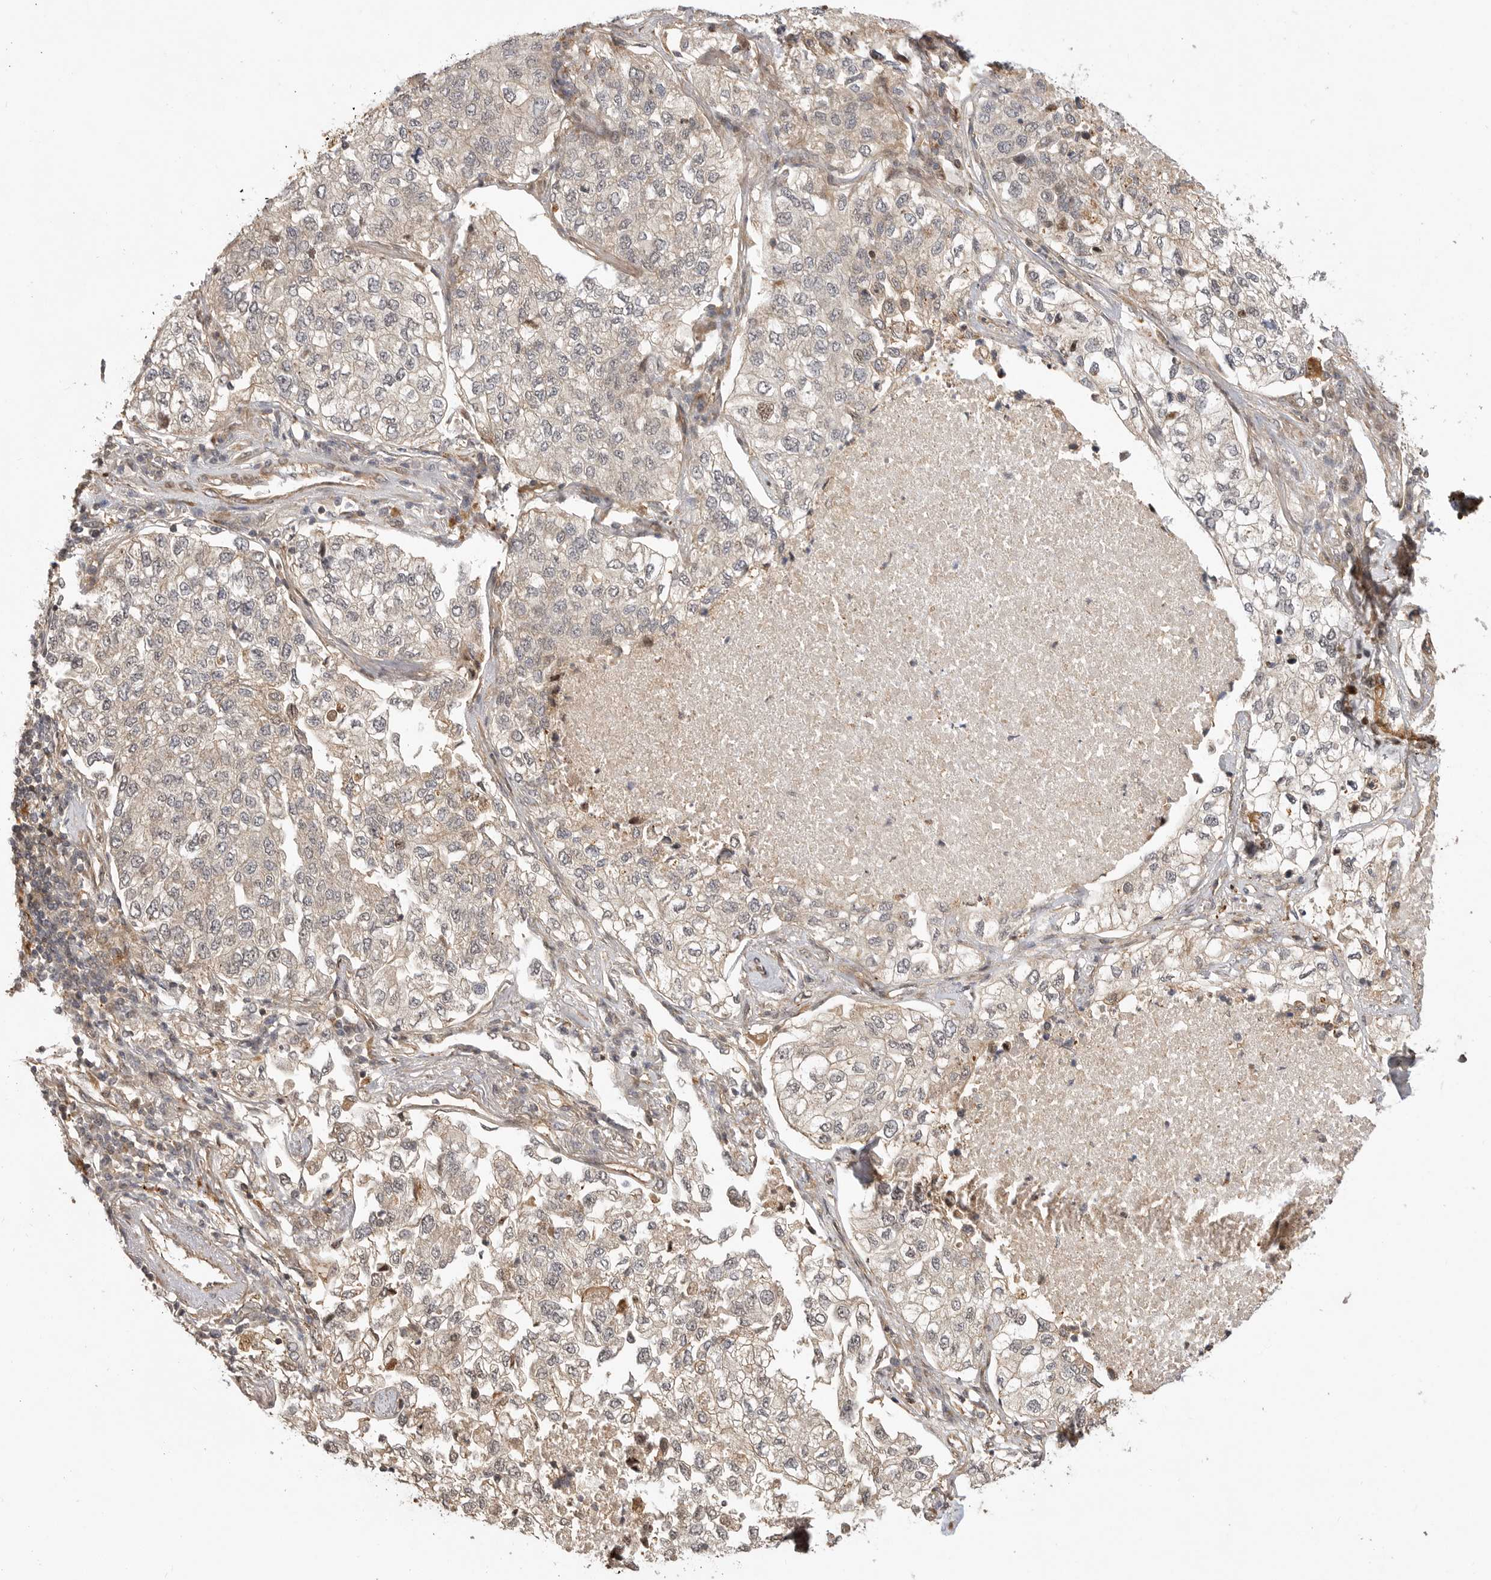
{"staining": {"intensity": "weak", "quantity": "25%-75%", "location": "cytoplasmic/membranous"}, "tissue": "lung cancer", "cell_type": "Tumor cells", "image_type": "cancer", "snomed": [{"axis": "morphology", "description": "Adenocarcinoma, NOS"}, {"axis": "topography", "description": "Lung"}], "caption": "DAB (3,3'-diaminobenzidine) immunohistochemical staining of lung cancer exhibits weak cytoplasmic/membranous protein positivity in about 25%-75% of tumor cells.", "gene": "ADPRS", "patient": {"sex": "male", "age": 63}}